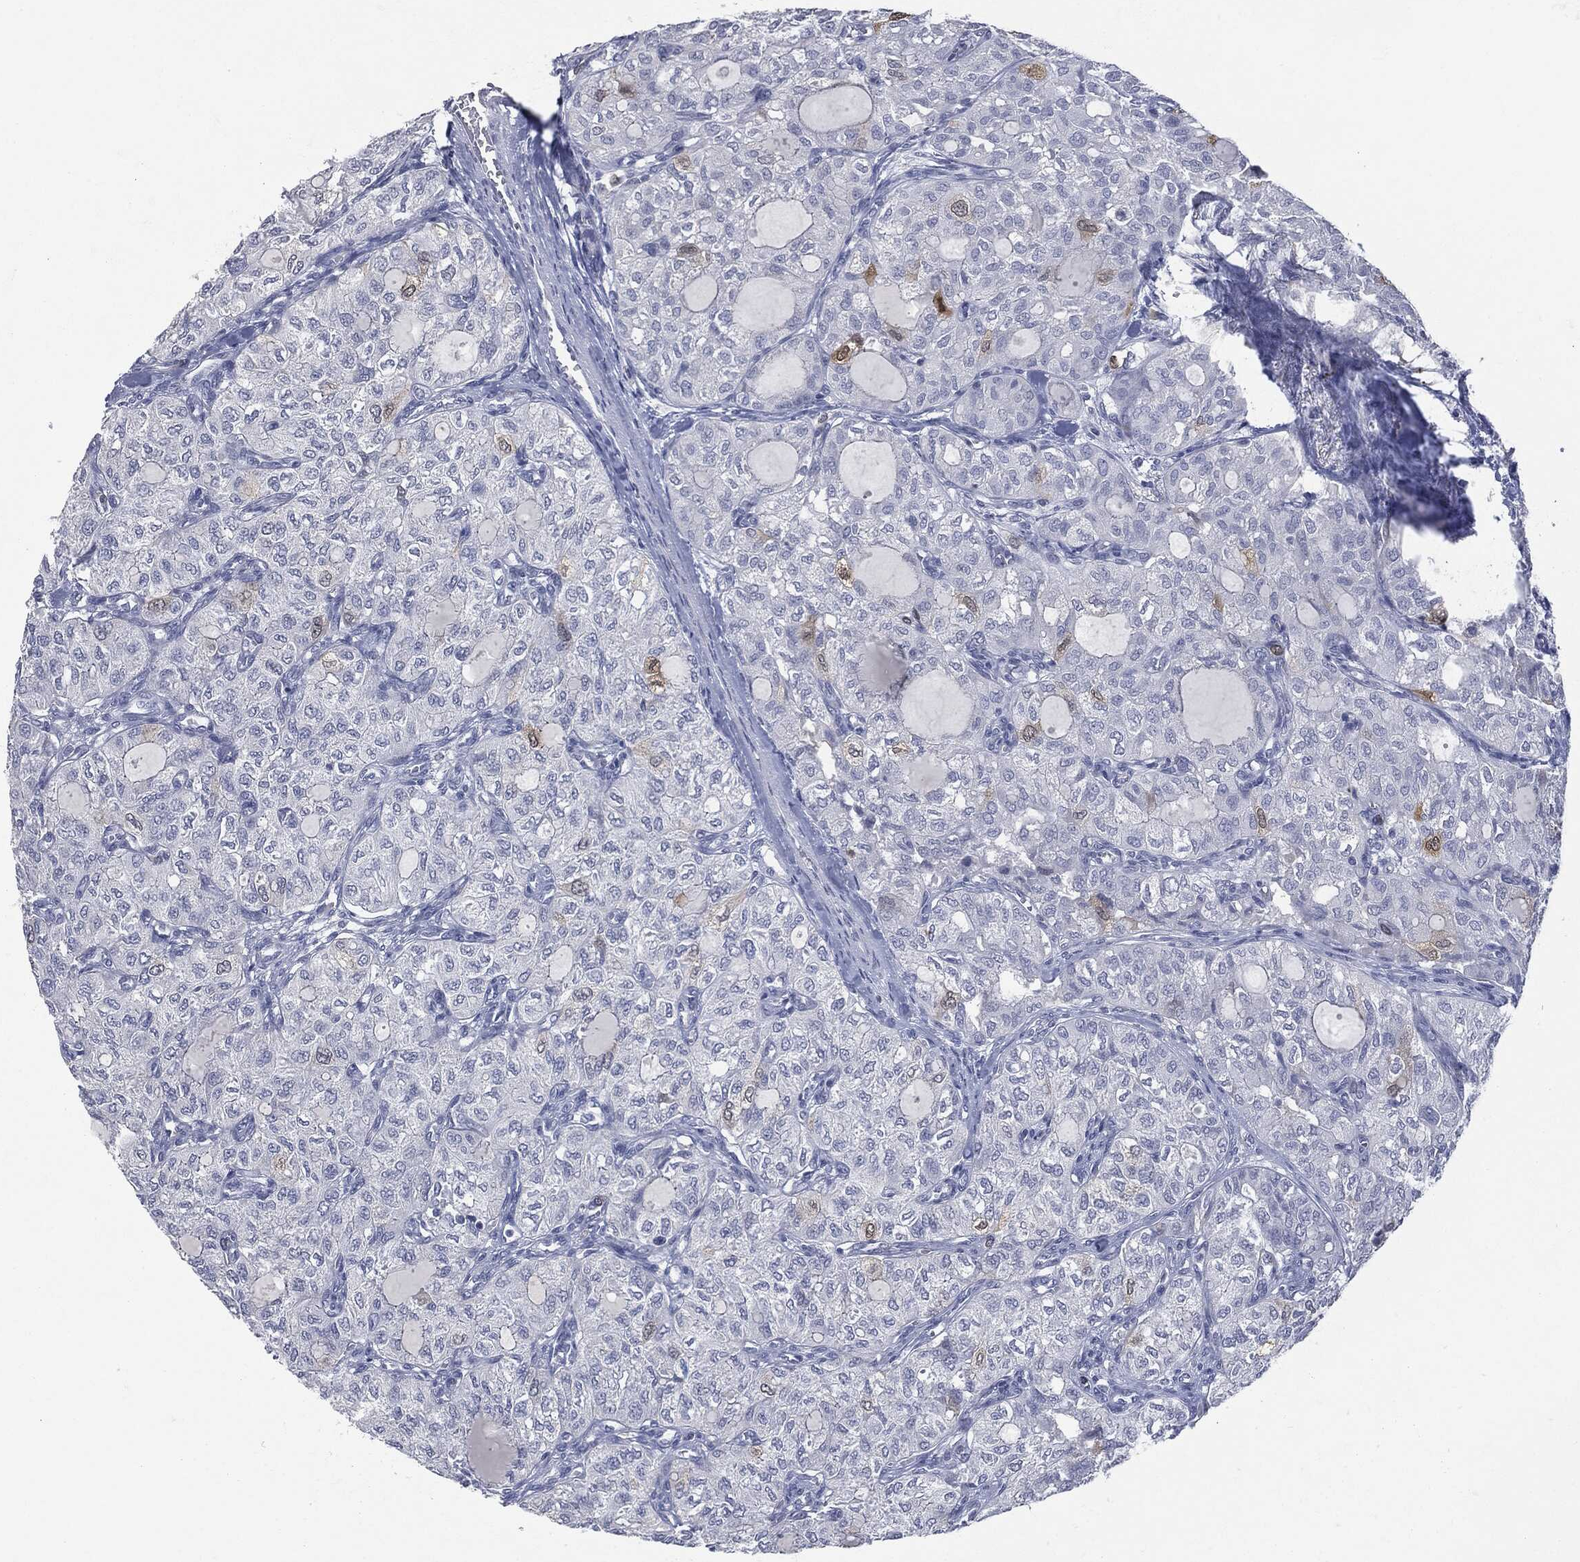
{"staining": {"intensity": "weak", "quantity": "<25%", "location": "cytoplasmic/membranous"}, "tissue": "thyroid cancer", "cell_type": "Tumor cells", "image_type": "cancer", "snomed": [{"axis": "morphology", "description": "Follicular adenoma carcinoma, NOS"}, {"axis": "topography", "description": "Thyroid gland"}], "caption": "Immunohistochemical staining of thyroid follicular adenoma carcinoma exhibits no significant expression in tumor cells.", "gene": "UBE2C", "patient": {"sex": "male", "age": 75}}